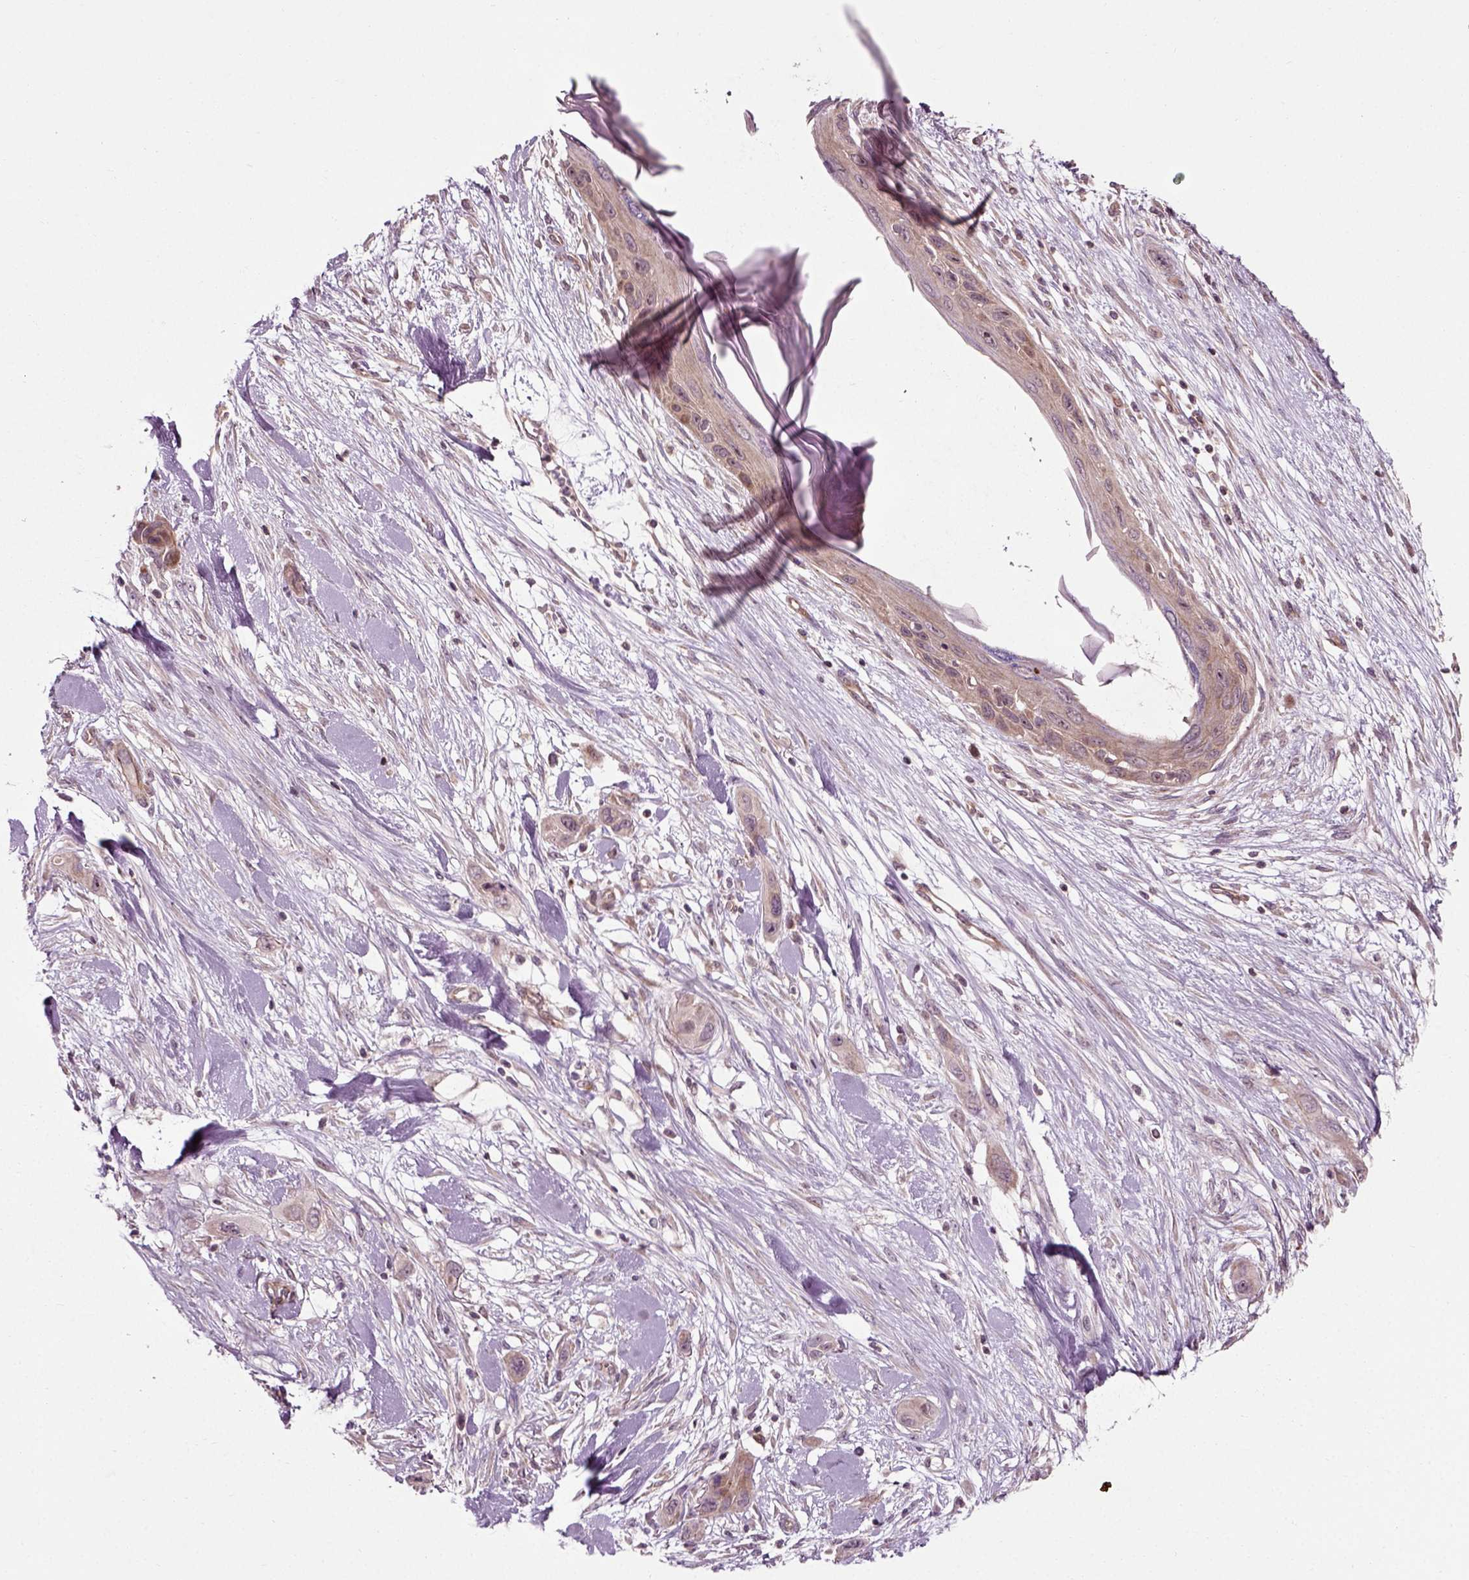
{"staining": {"intensity": "weak", "quantity": ">75%", "location": "cytoplasmic/membranous"}, "tissue": "skin cancer", "cell_type": "Tumor cells", "image_type": "cancer", "snomed": [{"axis": "morphology", "description": "Squamous cell carcinoma, NOS"}, {"axis": "topography", "description": "Skin"}], "caption": "IHC histopathology image of human skin cancer stained for a protein (brown), which exhibits low levels of weak cytoplasmic/membranous positivity in about >75% of tumor cells.", "gene": "PLCD3", "patient": {"sex": "male", "age": 79}}